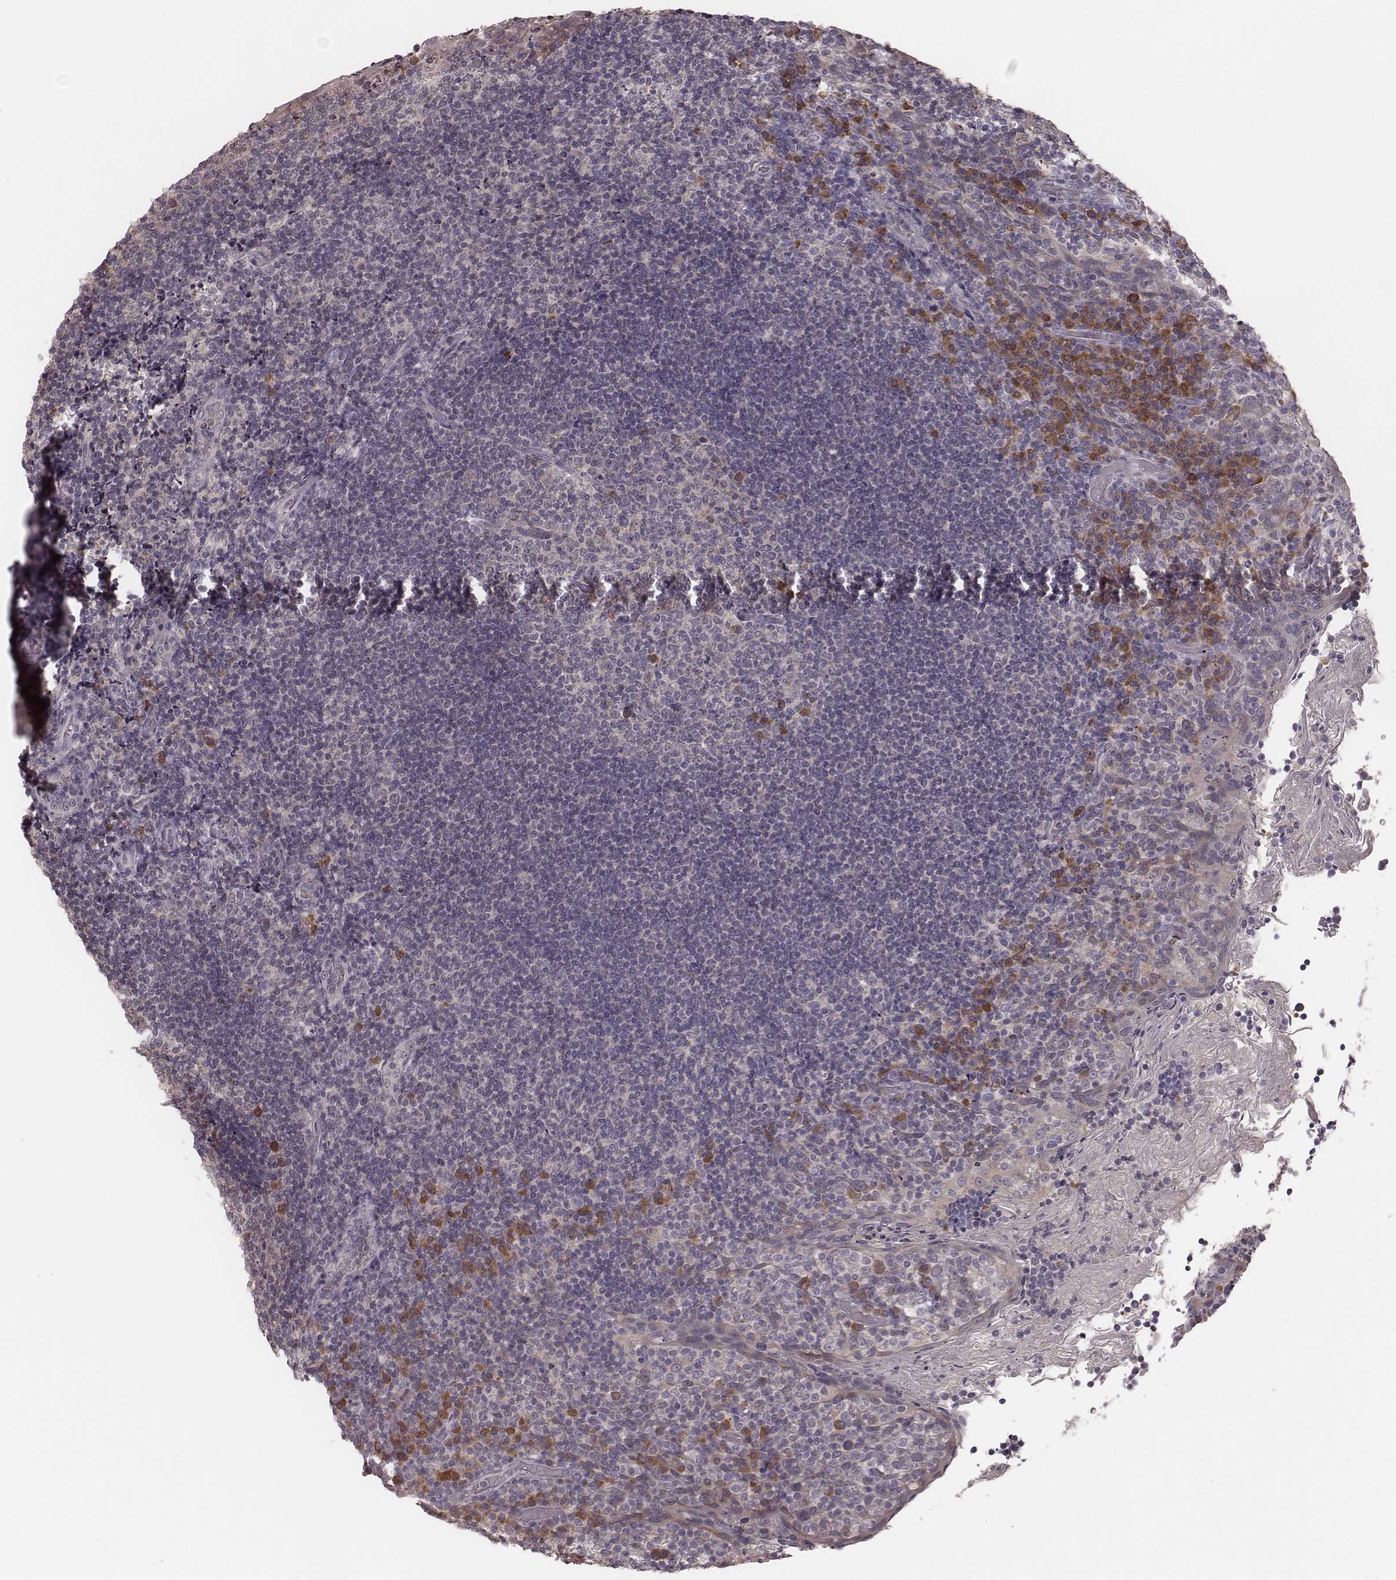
{"staining": {"intensity": "strong", "quantity": "<25%", "location": "cytoplasmic/membranous"}, "tissue": "tonsil", "cell_type": "Germinal center cells", "image_type": "normal", "snomed": [{"axis": "morphology", "description": "Normal tissue, NOS"}, {"axis": "topography", "description": "Tonsil"}], "caption": "The photomicrograph exhibits a brown stain indicating the presence of a protein in the cytoplasmic/membranous of germinal center cells in tonsil. The staining was performed using DAB (3,3'-diaminobenzidine), with brown indicating positive protein expression. Nuclei are stained blue with hematoxylin.", "gene": "P2RX5", "patient": {"sex": "female", "age": 10}}